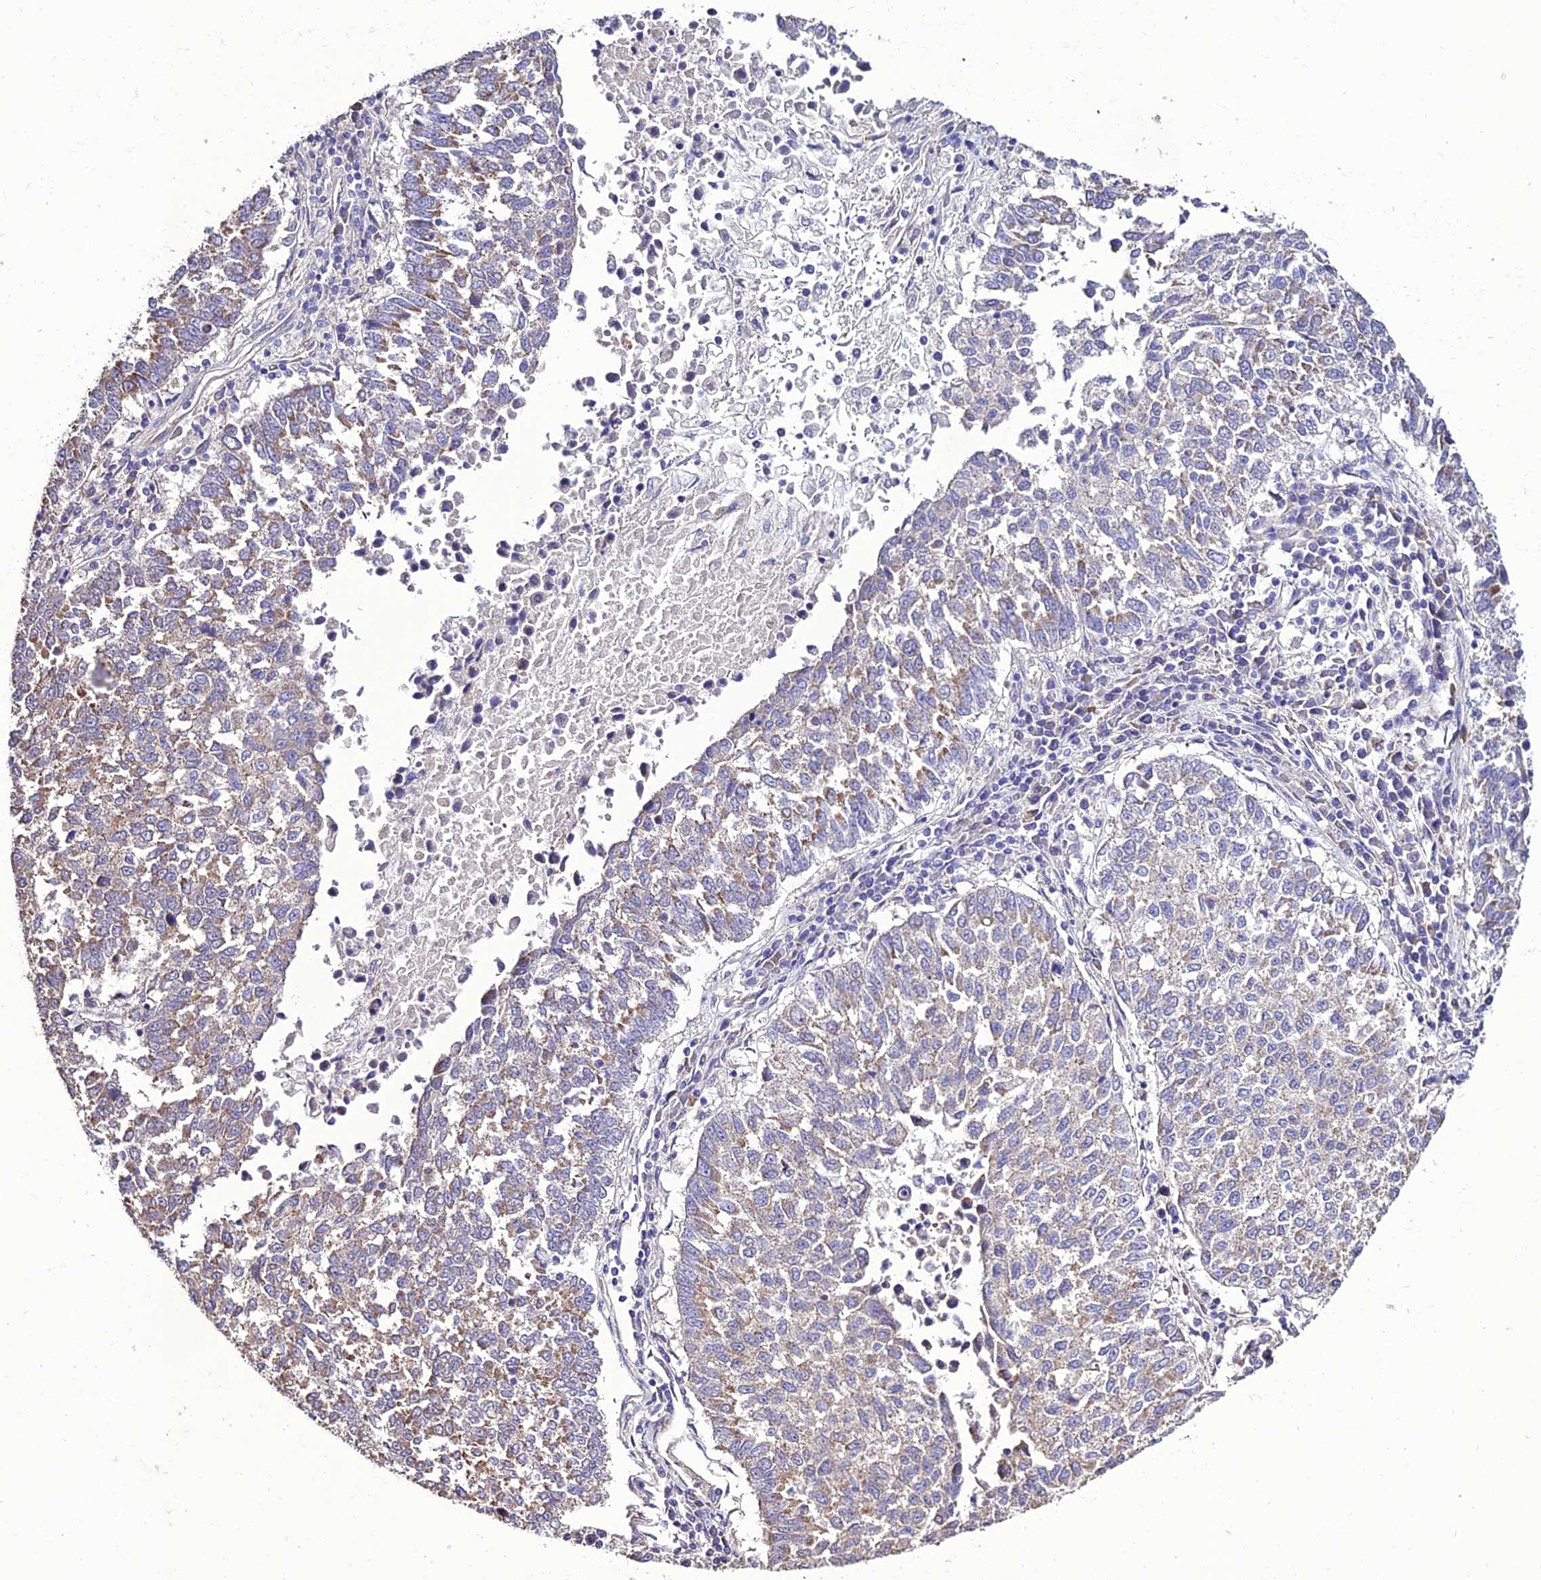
{"staining": {"intensity": "moderate", "quantity": "<25%", "location": "cytoplasmic/membranous"}, "tissue": "lung cancer", "cell_type": "Tumor cells", "image_type": "cancer", "snomed": [{"axis": "morphology", "description": "Squamous cell carcinoma, NOS"}, {"axis": "topography", "description": "Lung"}], "caption": "The photomicrograph displays staining of lung squamous cell carcinoma, revealing moderate cytoplasmic/membranous protein positivity (brown color) within tumor cells.", "gene": "HOGA1", "patient": {"sex": "male", "age": 73}}